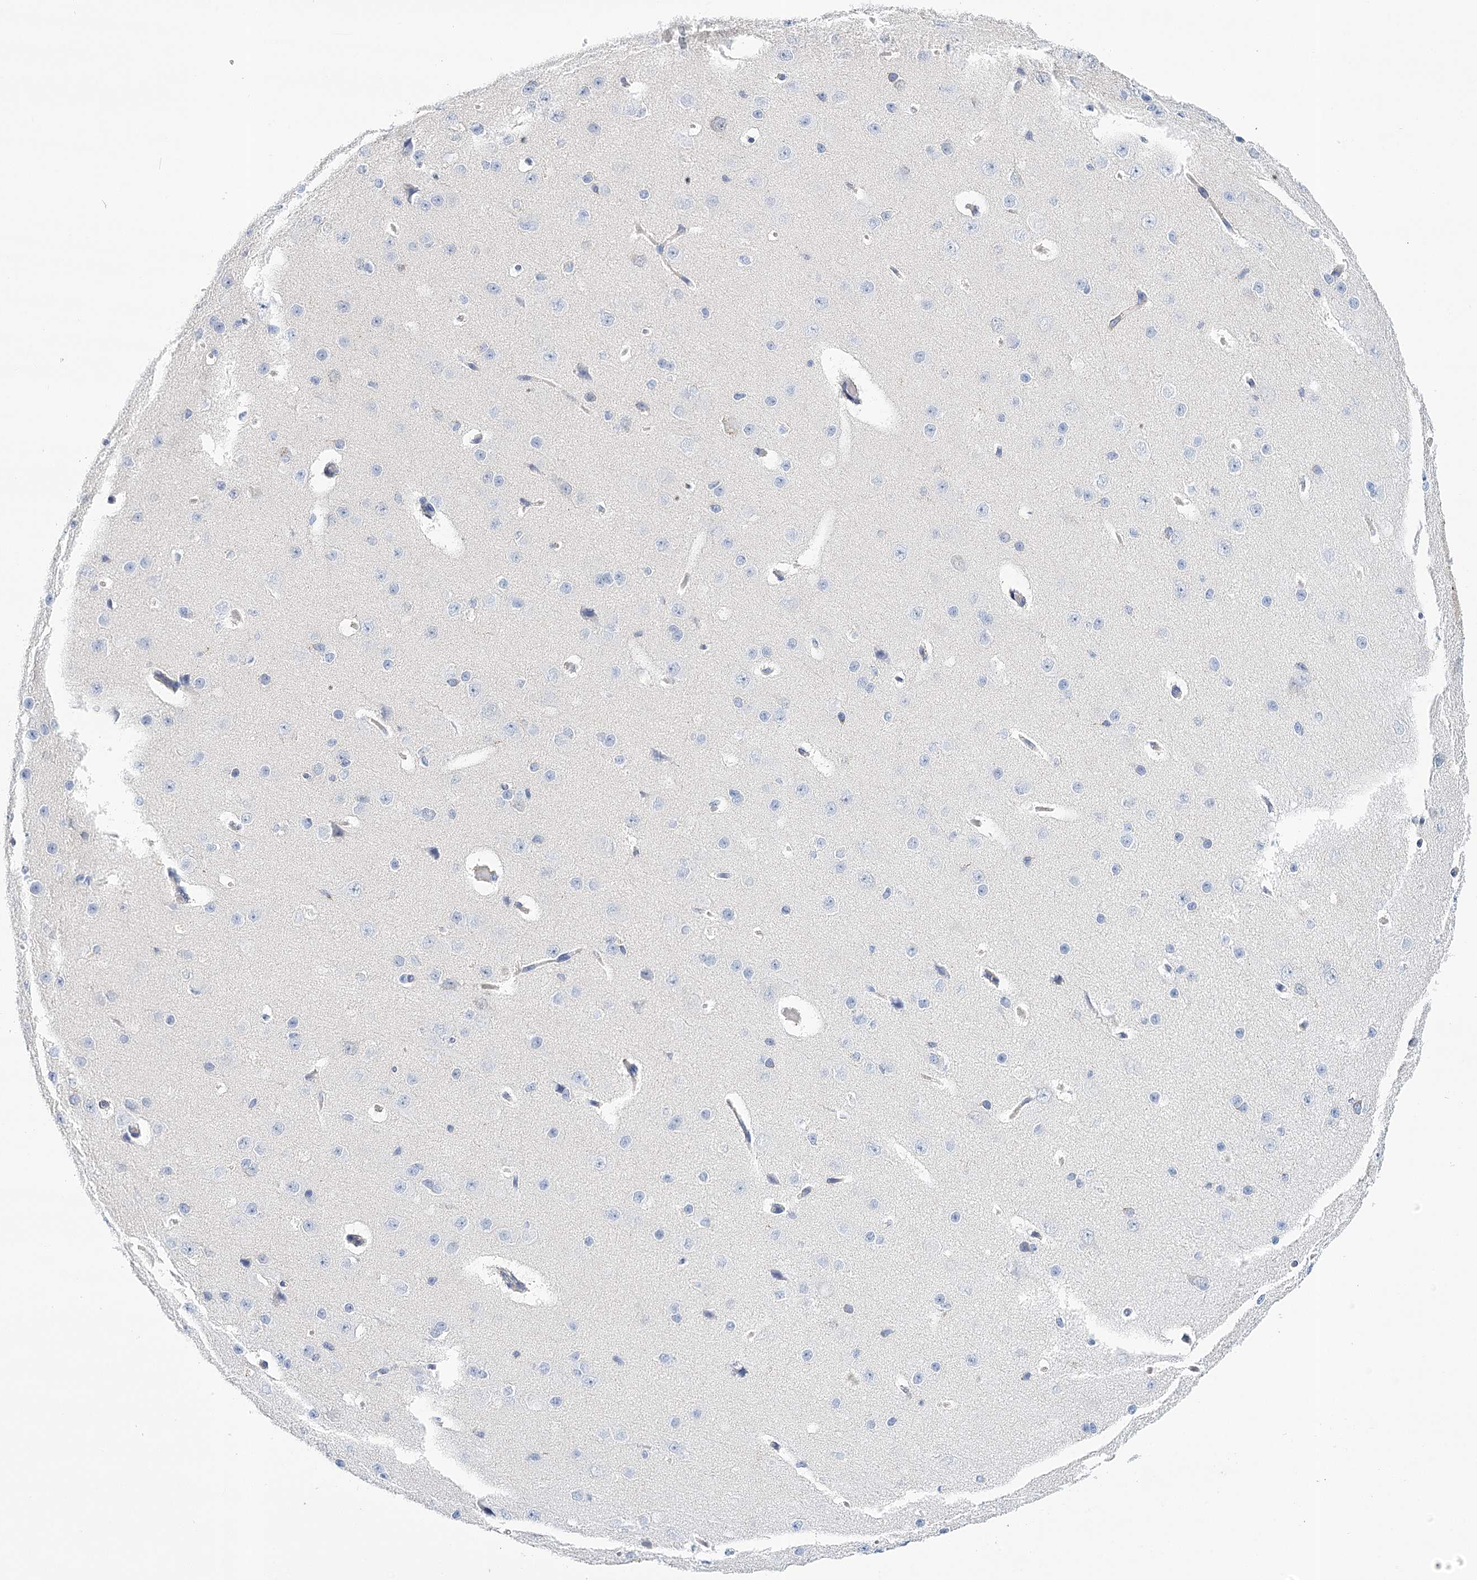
{"staining": {"intensity": "moderate", "quantity": "25%-75%", "location": "cytoplasmic/membranous"}, "tissue": "cerebral cortex", "cell_type": "Endothelial cells", "image_type": "normal", "snomed": [{"axis": "morphology", "description": "Normal tissue, NOS"}, {"axis": "morphology", "description": "Developmental malformation"}, {"axis": "topography", "description": "Cerebral cortex"}], "caption": "IHC of unremarkable human cerebral cortex reveals medium levels of moderate cytoplasmic/membranous positivity in approximately 25%-75% of endothelial cells.", "gene": "LSS", "patient": {"sex": "female", "age": 30}}